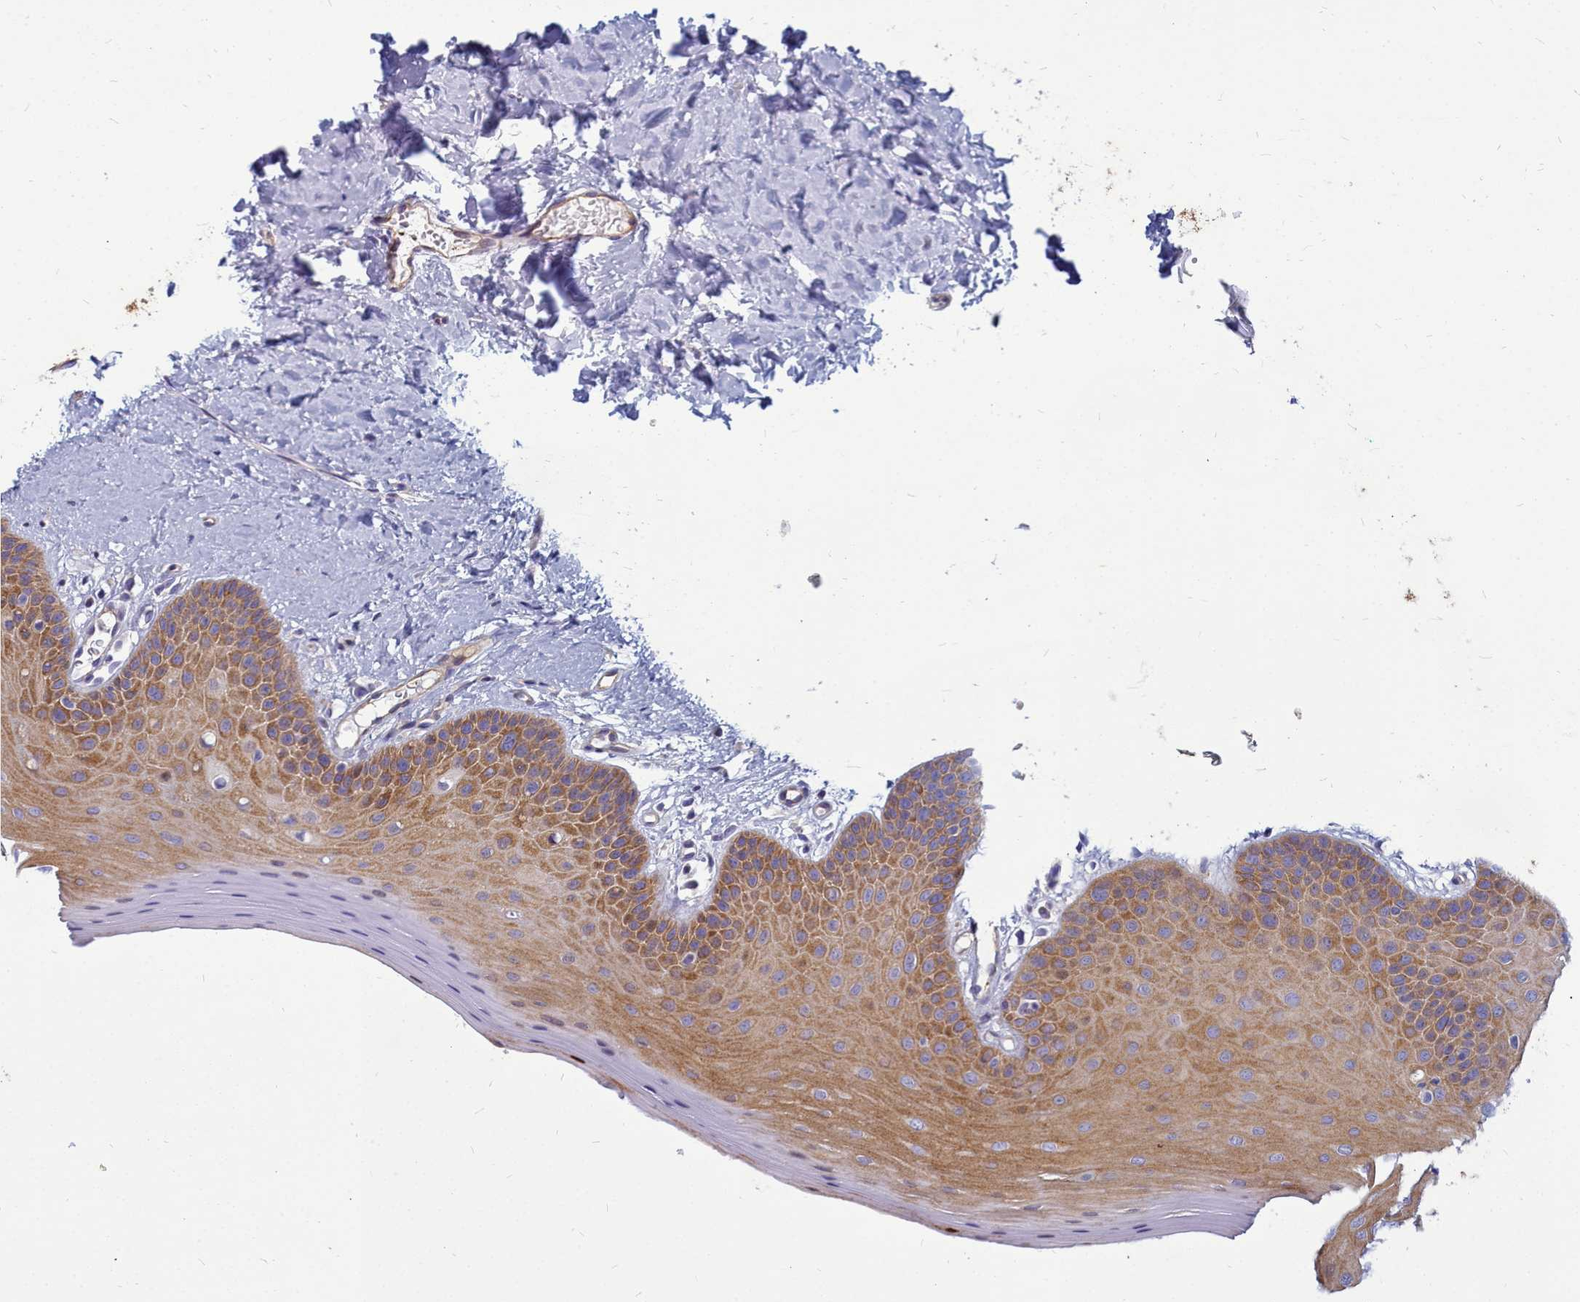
{"staining": {"intensity": "moderate", "quantity": ">75%", "location": "cytoplasmic/membranous"}, "tissue": "oral mucosa", "cell_type": "Squamous epithelial cells", "image_type": "normal", "snomed": [{"axis": "morphology", "description": "Normal tissue, NOS"}, {"axis": "topography", "description": "Oral tissue"}], "caption": "This micrograph reveals IHC staining of unremarkable human oral mucosa, with medium moderate cytoplasmic/membranous positivity in about >75% of squamous epithelial cells.", "gene": "TTC5", "patient": {"sex": "female", "age": 67}}